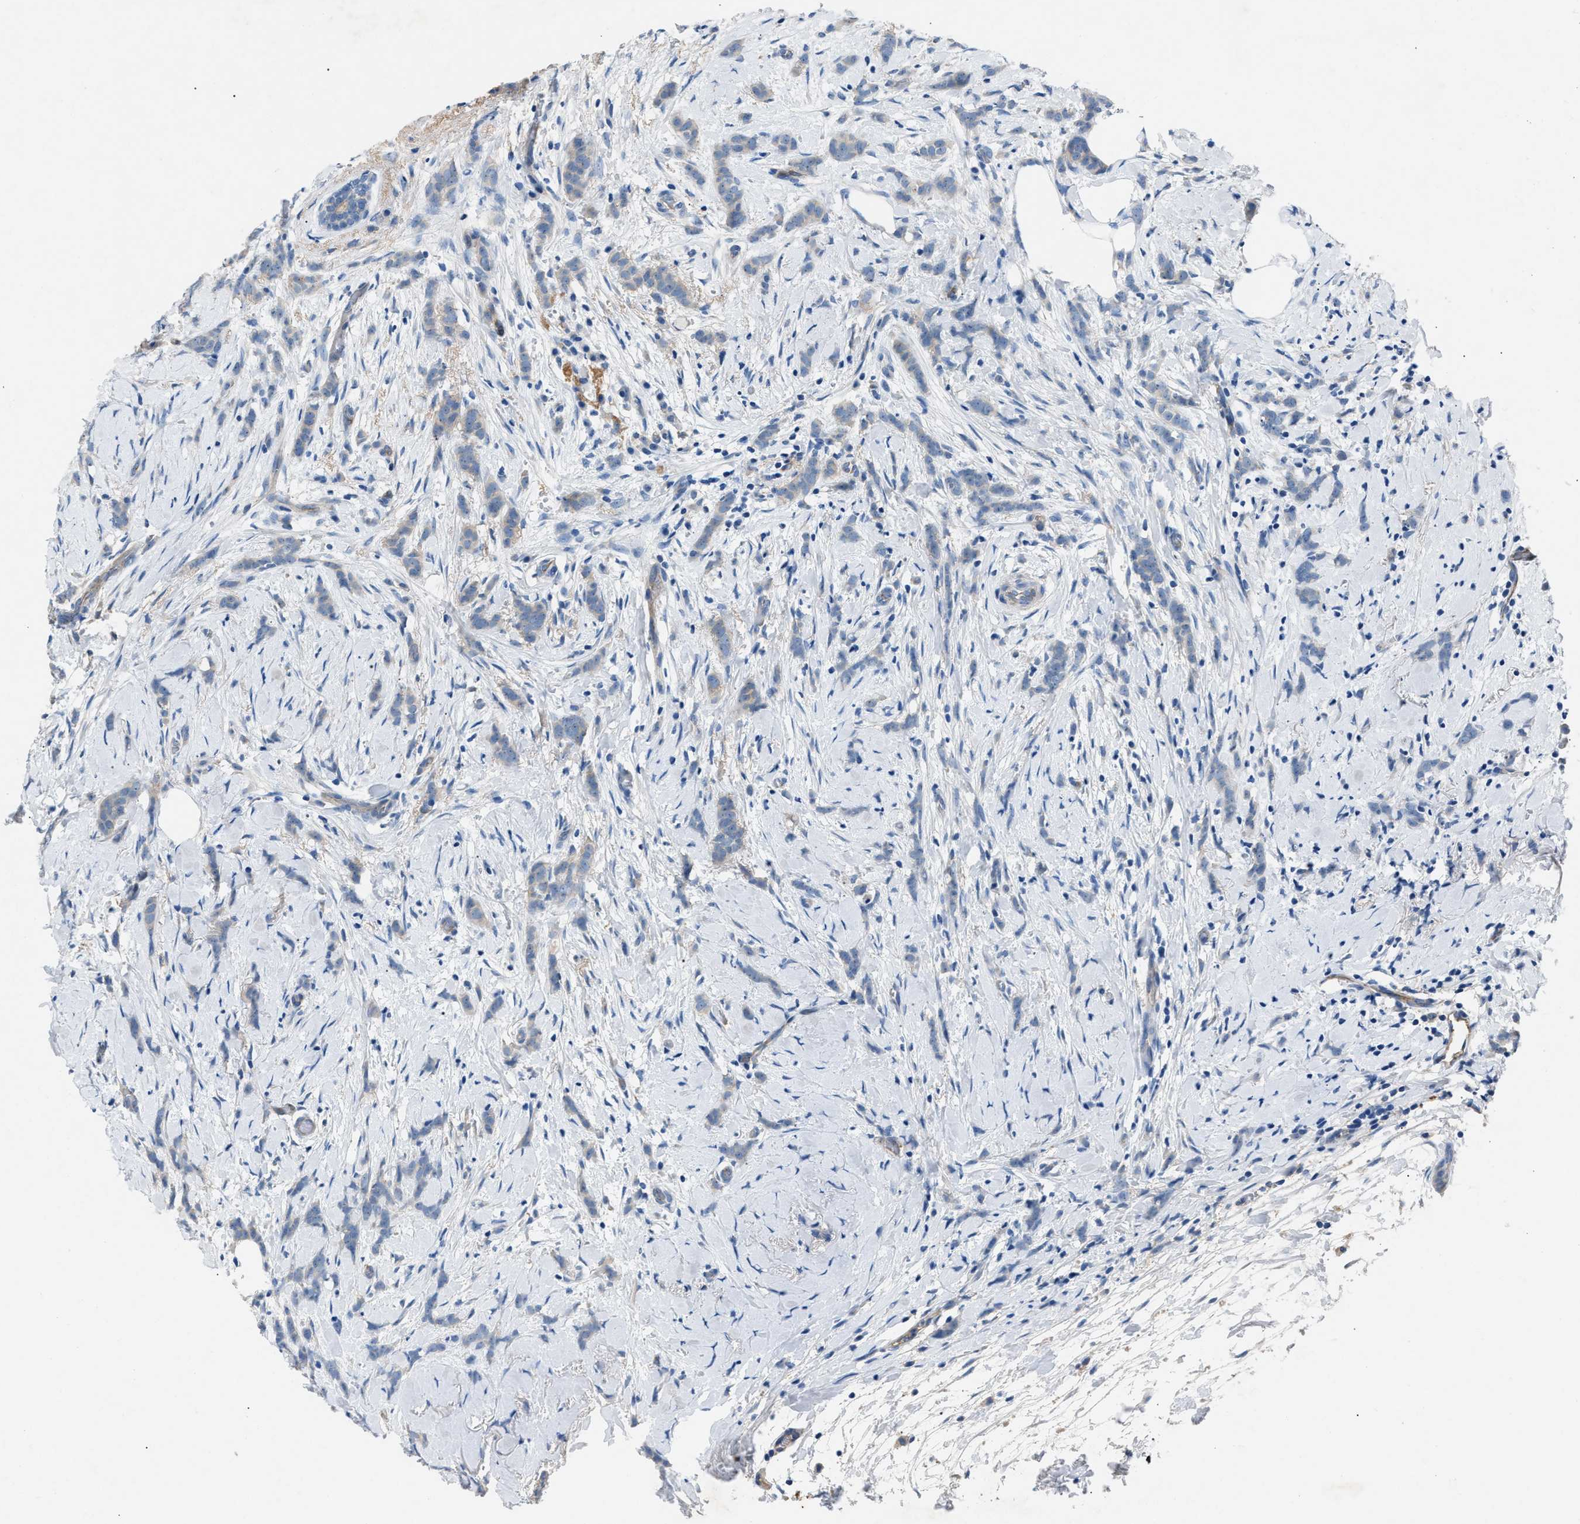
{"staining": {"intensity": "negative", "quantity": "none", "location": "none"}, "tissue": "breast cancer", "cell_type": "Tumor cells", "image_type": "cancer", "snomed": [{"axis": "morphology", "description": "Lobular carcinoma, in situ"}, {"axis": "morphology", "description": "Lobular carcinoma"}, {"axis": "topography", "description": "Breast"}], "caption": "Immunohistochemistry of human lobular carcinoma (breast) reveals no positivity in tumor cells.", "gene": "DNAAF5", "patient": {"sex": "female", "age": 41}}